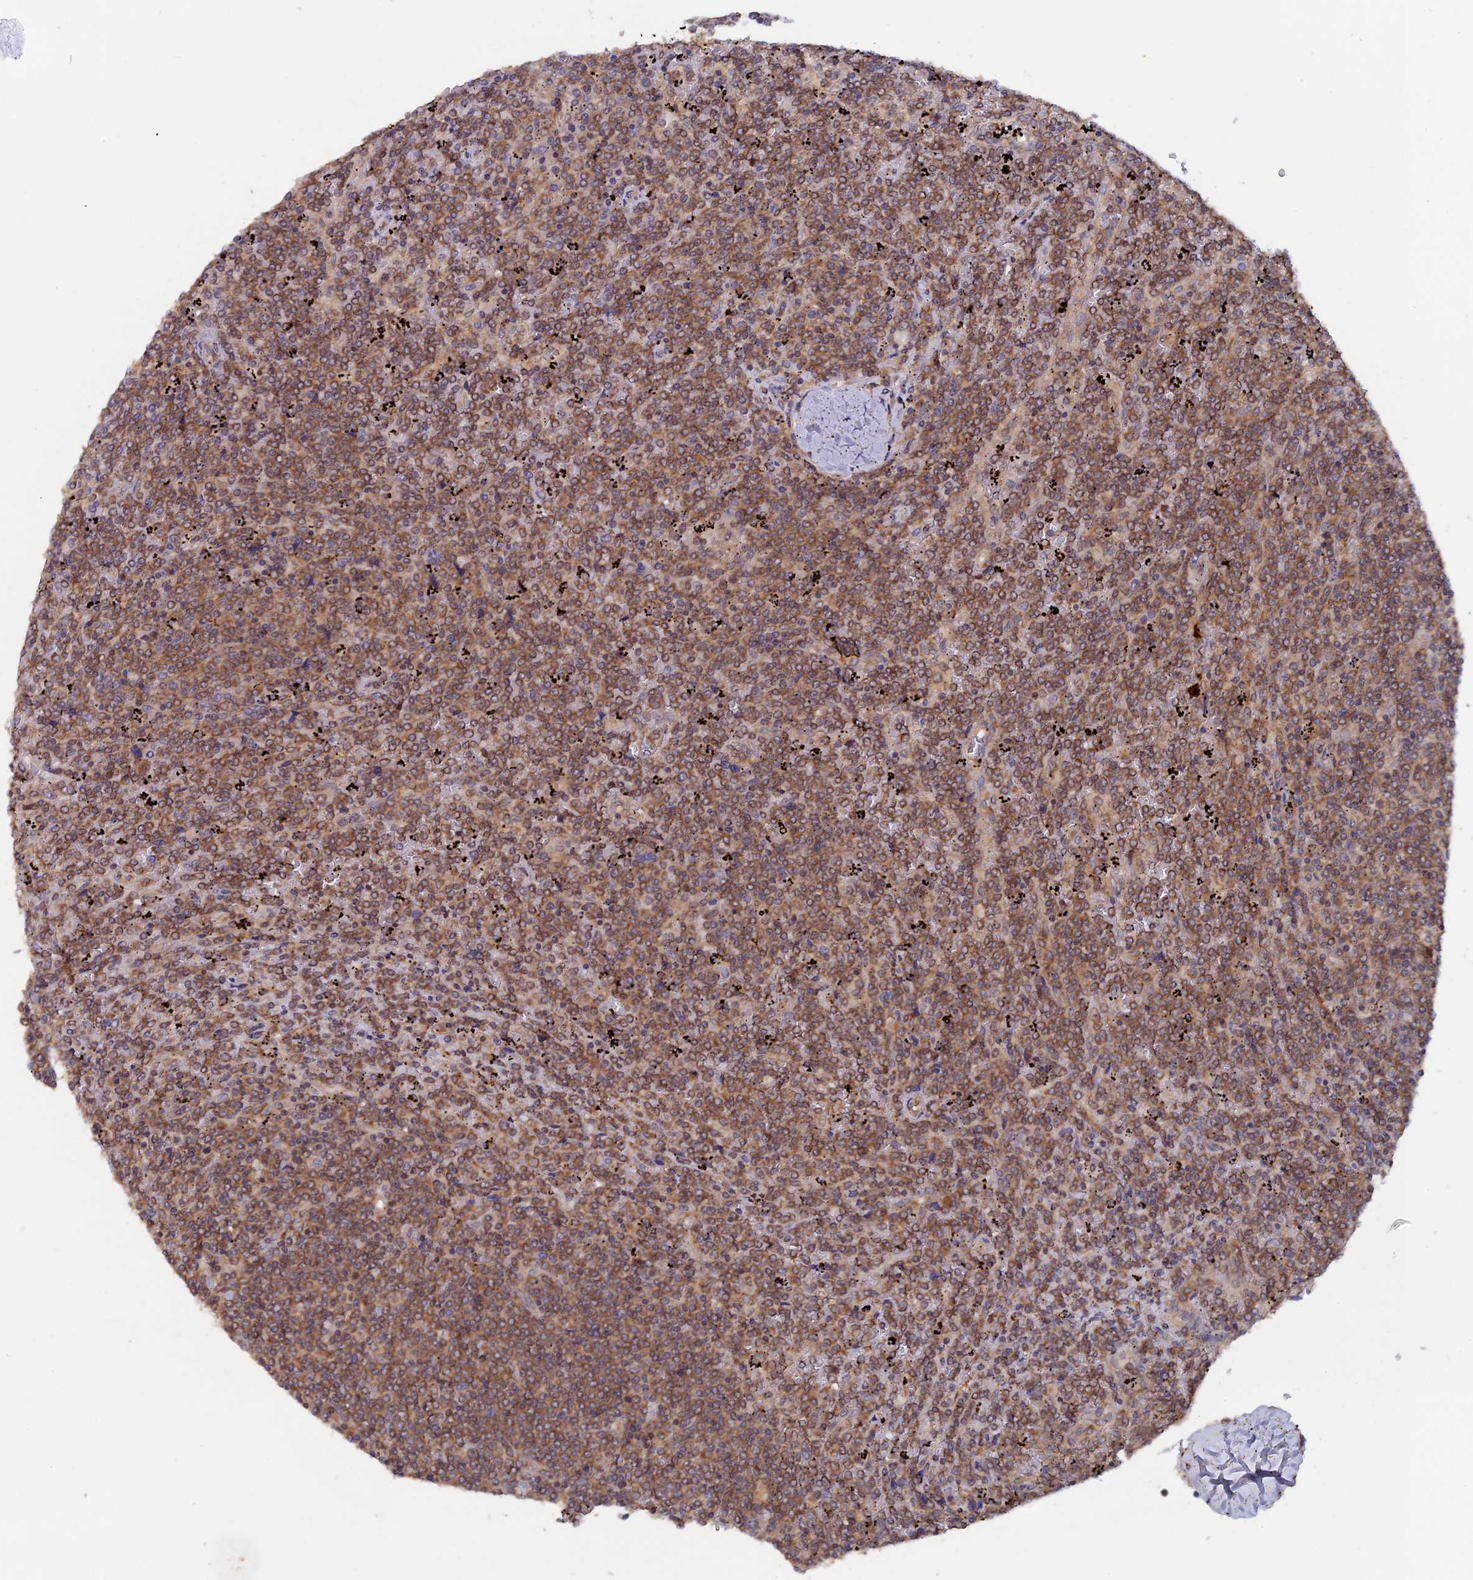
{"staining": {"intensity": "moderate", "quantity": ">75%", "location": "cytoplasmic/membranous"}, "tissue": "lymphoma", "cell_type": "Tumor cells", "image_type": "cancer", "snomed": [{"axis": "morphology", "description": "Malignant lymphoma, non-Hodgkin's type, Low grade"}, {"axis": "topography", "description": "Spleen"}], "caption": "Moderate cytoplasmic/membranous protein expression is appreciated in about >75% of tumor cells in lymphoma.", "gene": "RAB15", "patient": {"sex": "female", "age": 19}}